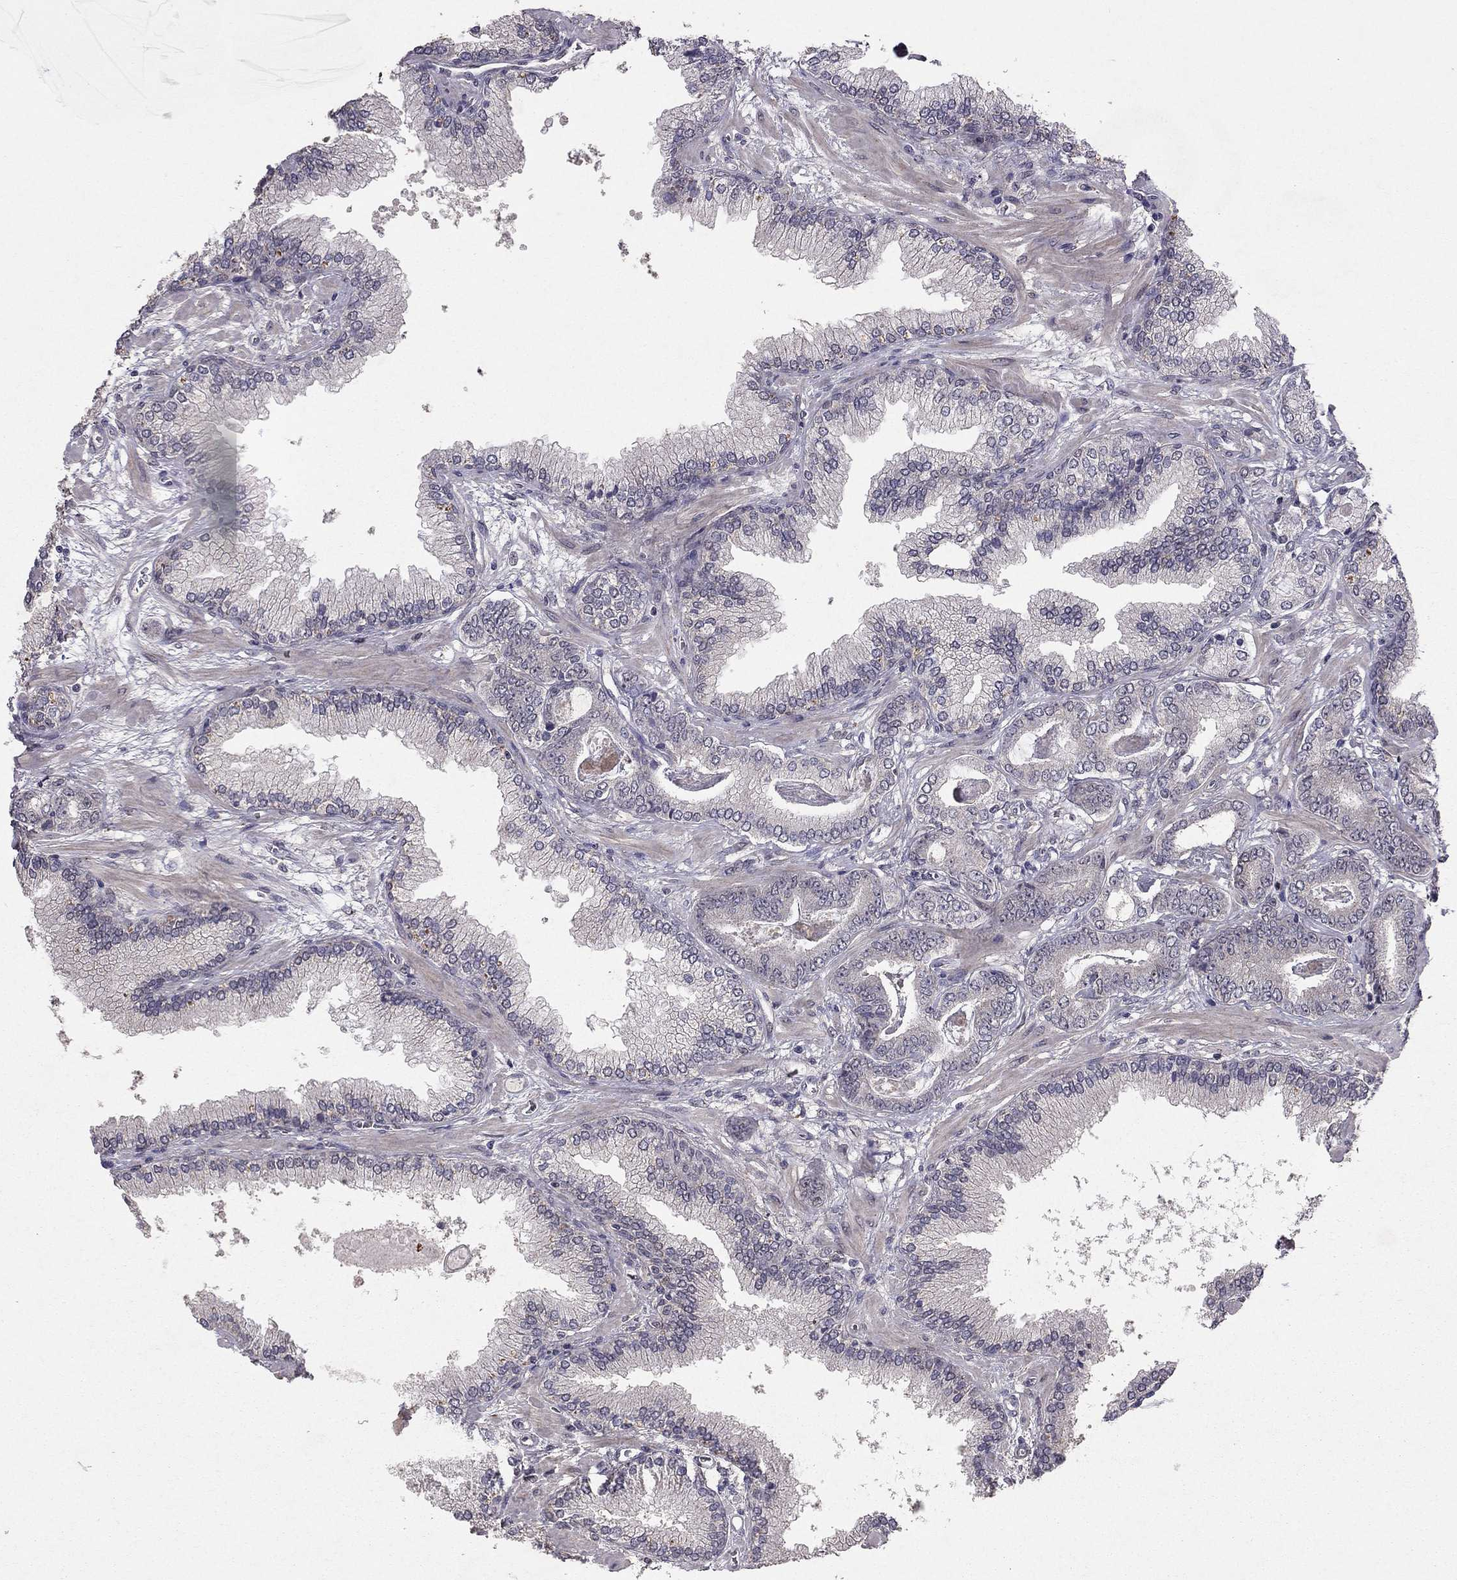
{"staining": {"intensity": "negative", "quantity": "none", "location": "none"}, "tissue": "prostate cancer", "cell_type": "Tumor cells", "image_type": "cancer", "snomed": [{"axis": "morphology", "description": "Adenocarcinoma, Low grade"}, {"axis": "topography", "description": "Prostate"}], "caption": "High magnification brightfield microscopy of adenocarcinoma (low-grade) (prostate) stained with DAB (3,3'-diaminobenzidine) (brown) and counterstained with hematoxylin (blue): tumor cells show no significant staining. (DAB (3,3'-diaminobenzidine) IHC, high magnification).", "gene": "ESR2", "patient": {"sex": "male", "age": 69}}